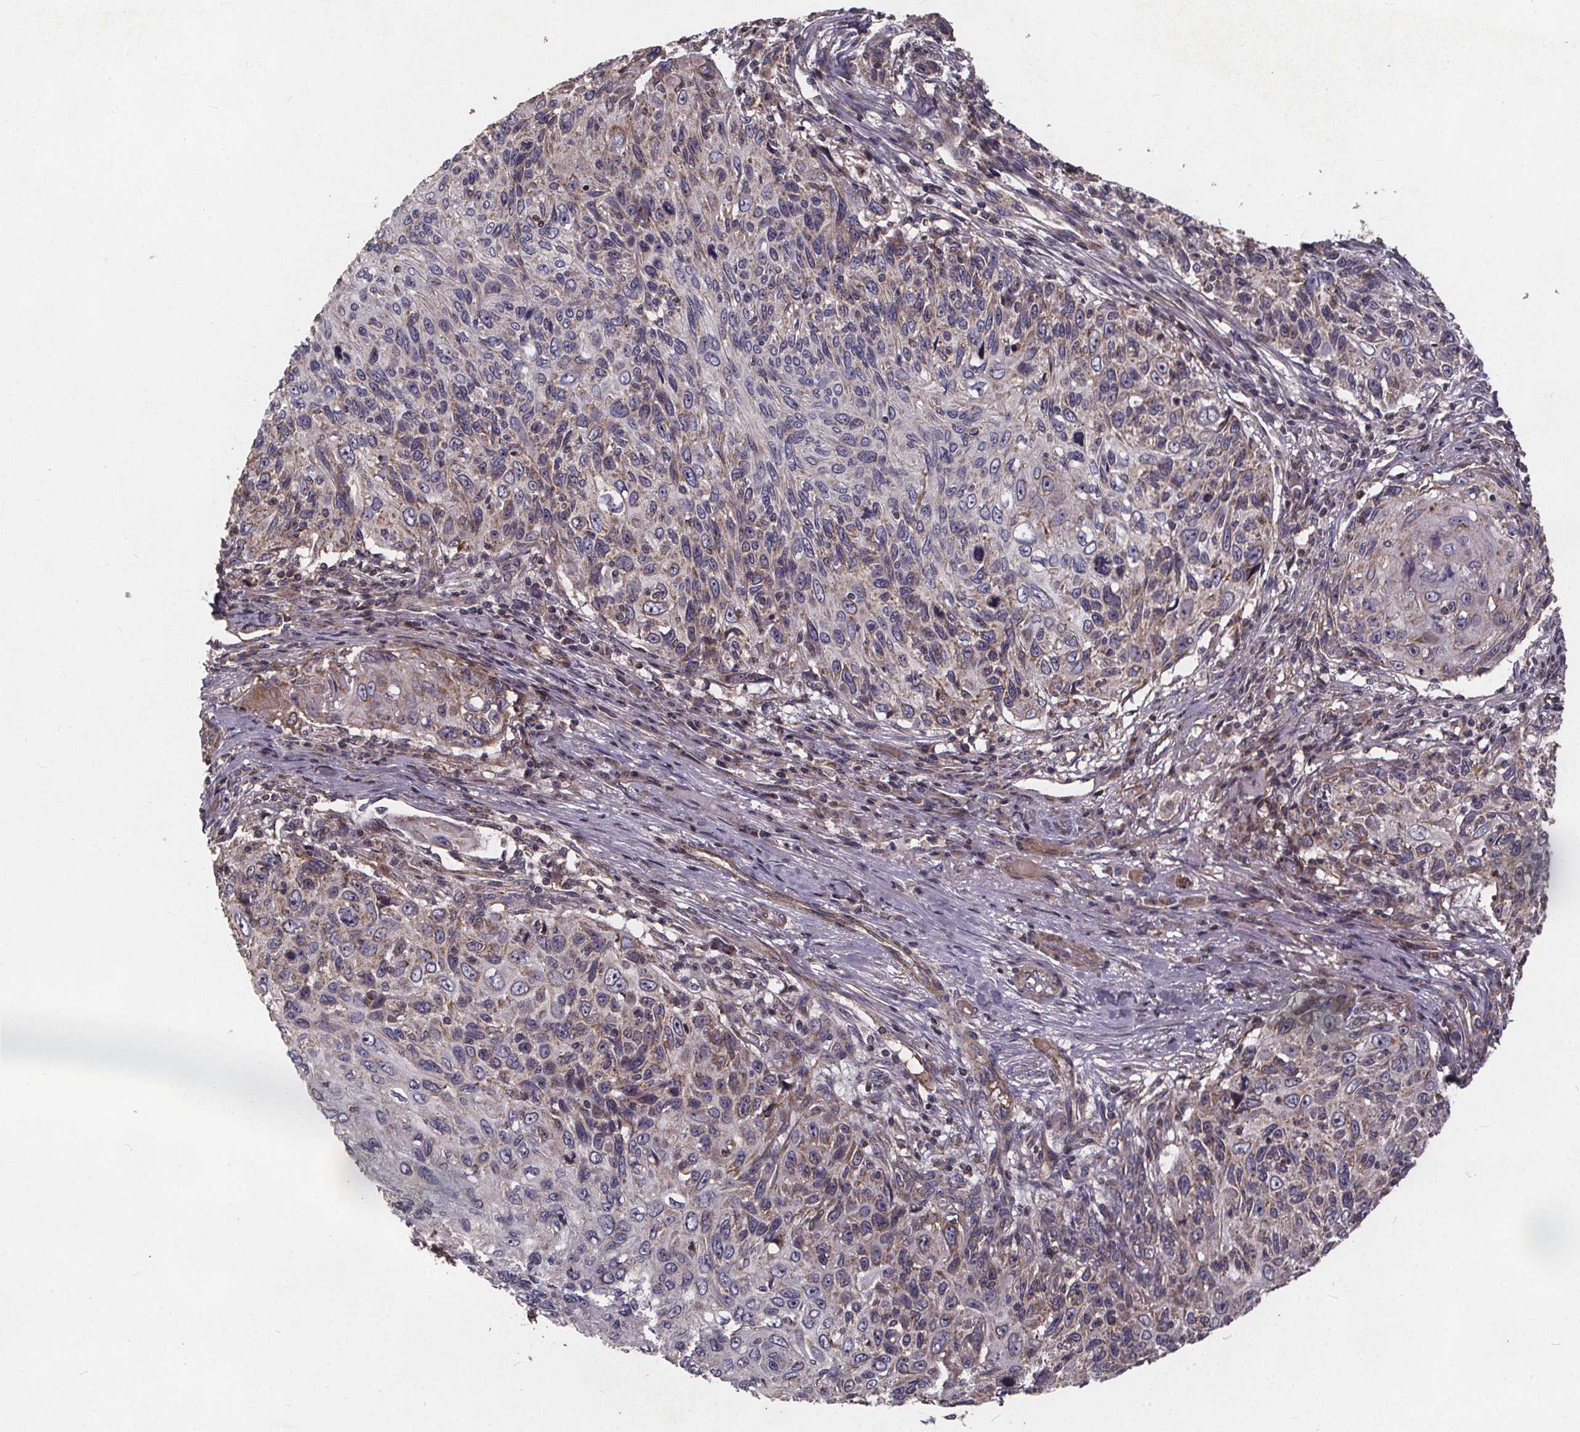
{"staining": {"intensity": "moderate", "quantity": "<25%", "location": "cytoplasmic/membranous"}, "tissue": "skin cancer", "cell_type": "Tumor cells", "image_type": "cancer", "snomed": [{"axis": "morphology", "description": "Squamous cell carcinoma, NOS"}, {"axis": "topography", "description": "Skin"}], "caption": "The immunohistochemical stain labels moderate cytoplasmic/membranous expression in tumor cells of skin squamous cell carcinoma tissue.", "gene": "YME1L1", "patient": {"sex": "male", "age": 92}}